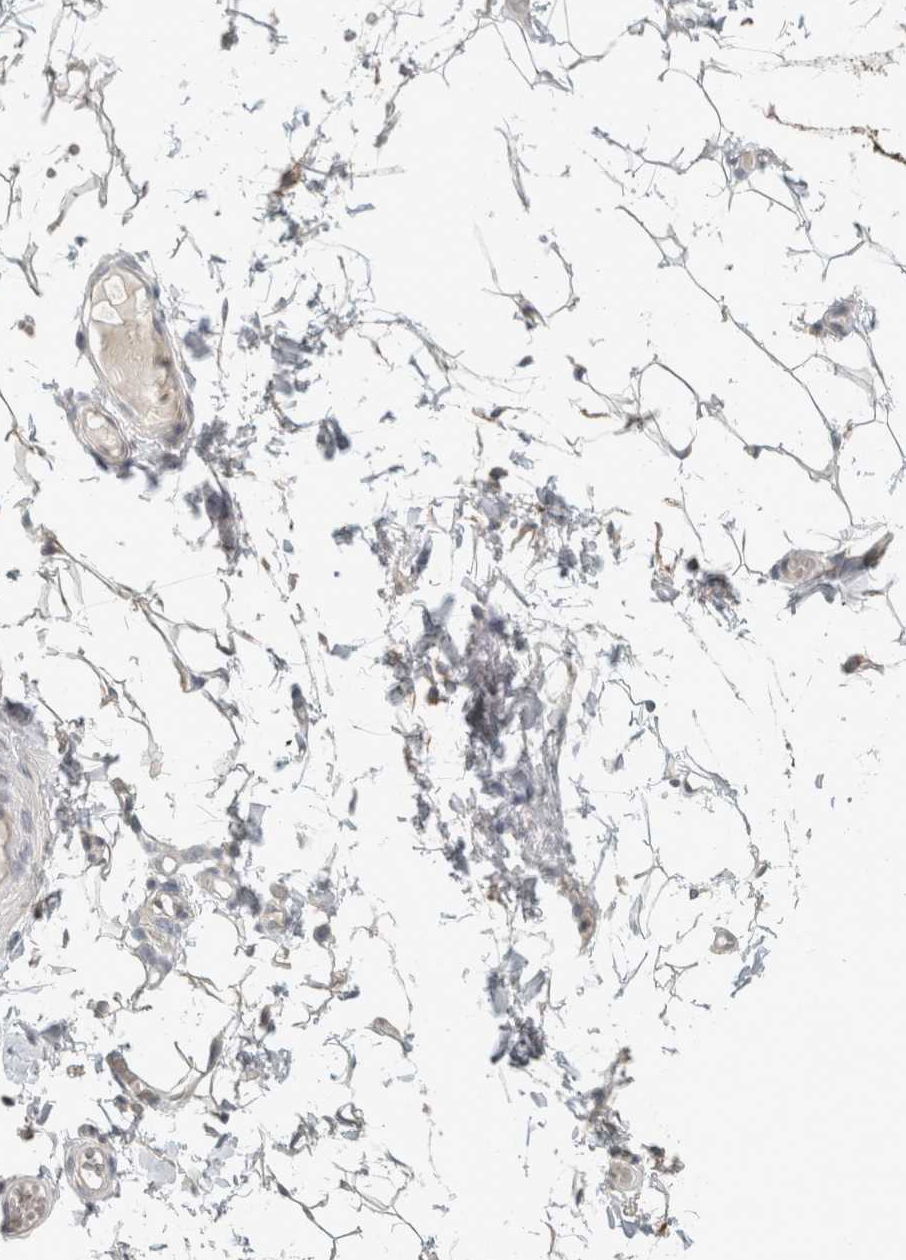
{"staining": {"intensity": "negative", "quantity": "none", "location": "none"}, "tissue": "adipose tissue", "cell_type": "Adipocytes", "image_type": "normal", "snomed": [{"axis": "morphology", "description": "Normal tissue, NOS"}, {"axis": "topography", "description": "Adipose tissue"}, {"axis": "topography", "description": "Vascular tissue"}, {"axis": "topography", "description": "Peripheral nerve tissue"}], "caption": "The photomicrograph shows no significant staining in adipocytes of adipose tissue. Brightfield microscopy of immunohistochemistry (IHC) stained with DAB (3,3'-diaminobenzidine) (brown) and hematoxylin (blue), captured at high magnification.", "gene": "TRIT1", "patient": {"sex": "male", "age": 25}}